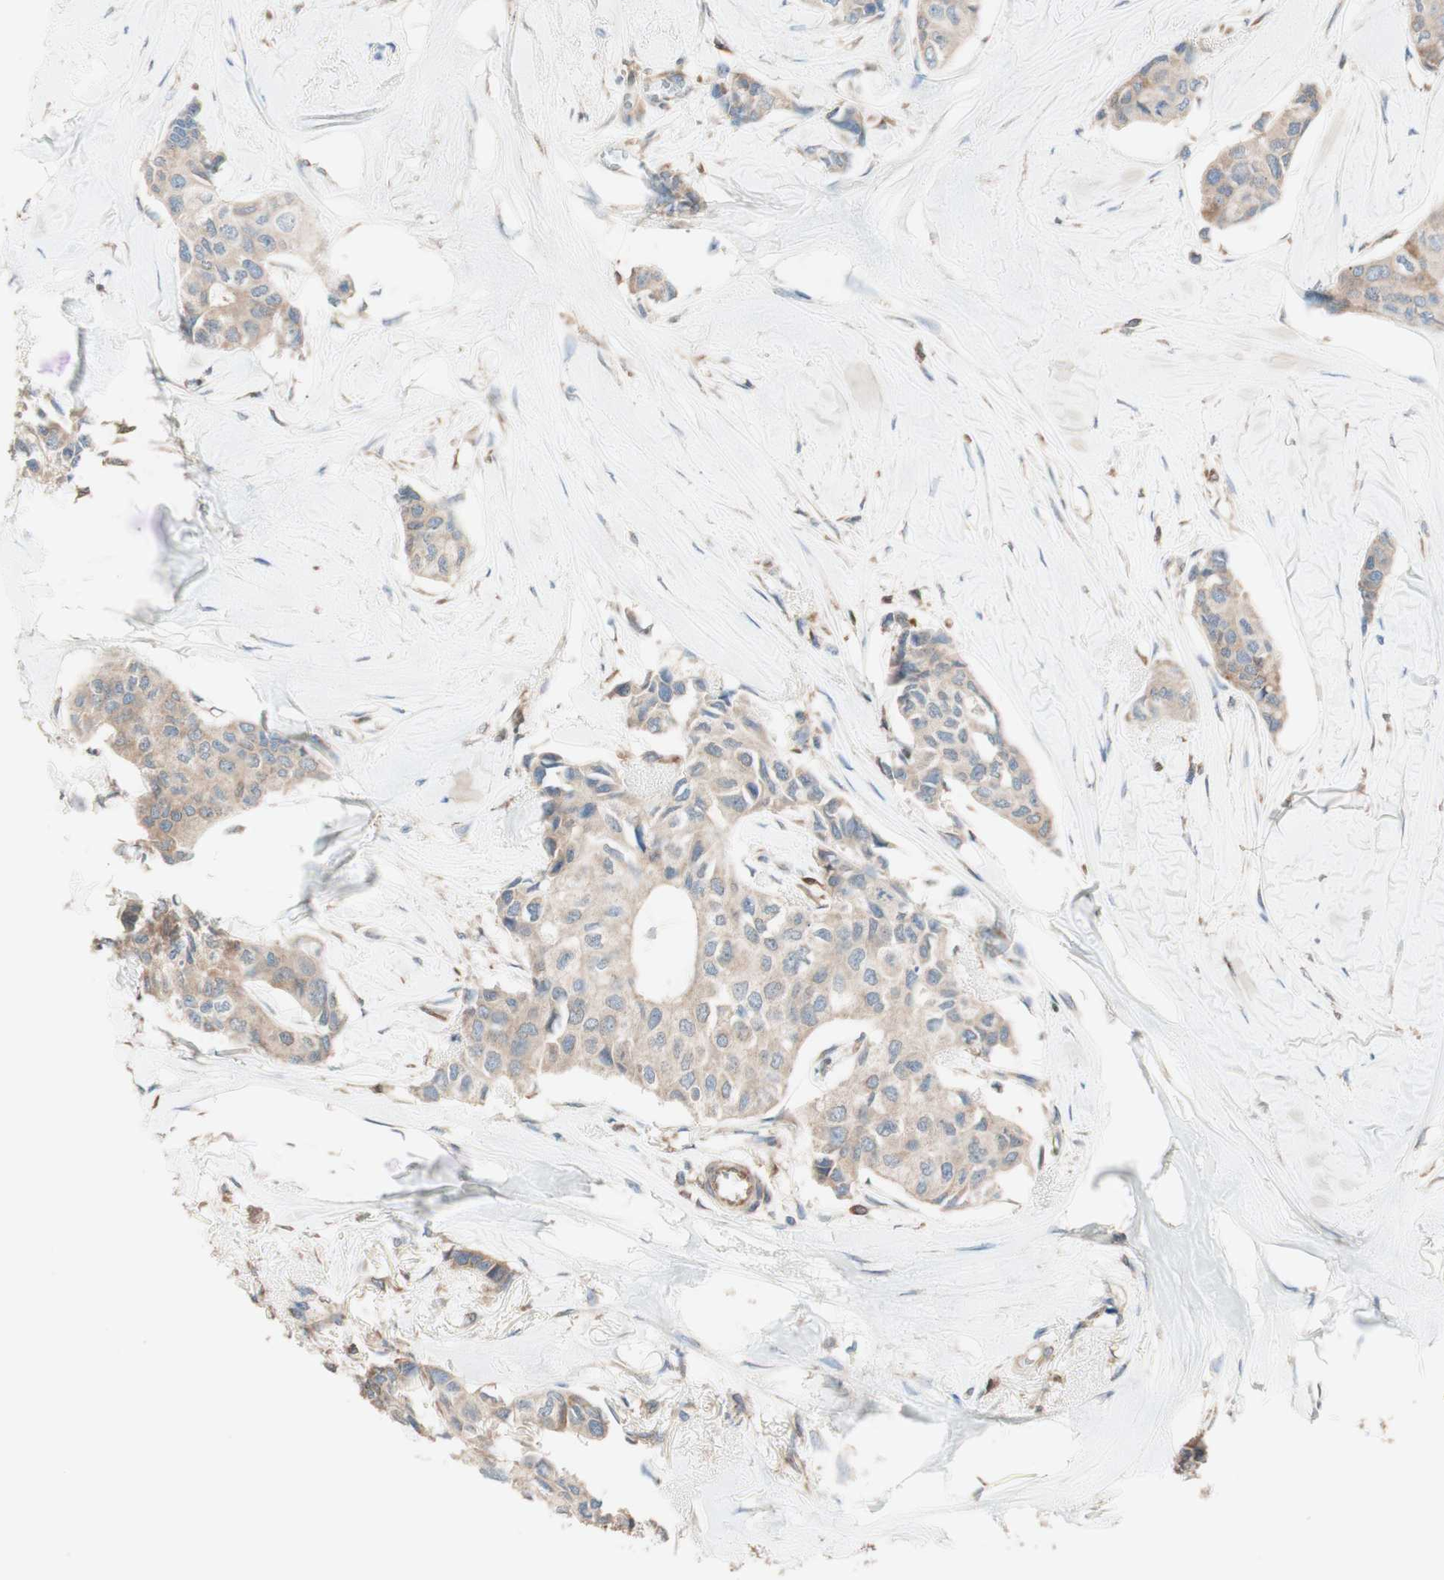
{"staining": {"intensity": "weak", "quantity": ">75%", "location": "cytoplasmic/membranous"}, "tissue": "breast cancer", "cell_type": "Tumor cells", "image_type": "cancer", "snomed": [{"axis": "morphology", "description": "Duct carcinoma"}, {"axis": "topography", "description": "Breast"}], "caption": "Protein analysis of breast cancer (intraductal carcinoma) tissue shows weak cytoplasmic/membranous expression in approximately >75% of tumor cells.", "gene": "COMT", "patient": {"sex": "female", "age": 80}}